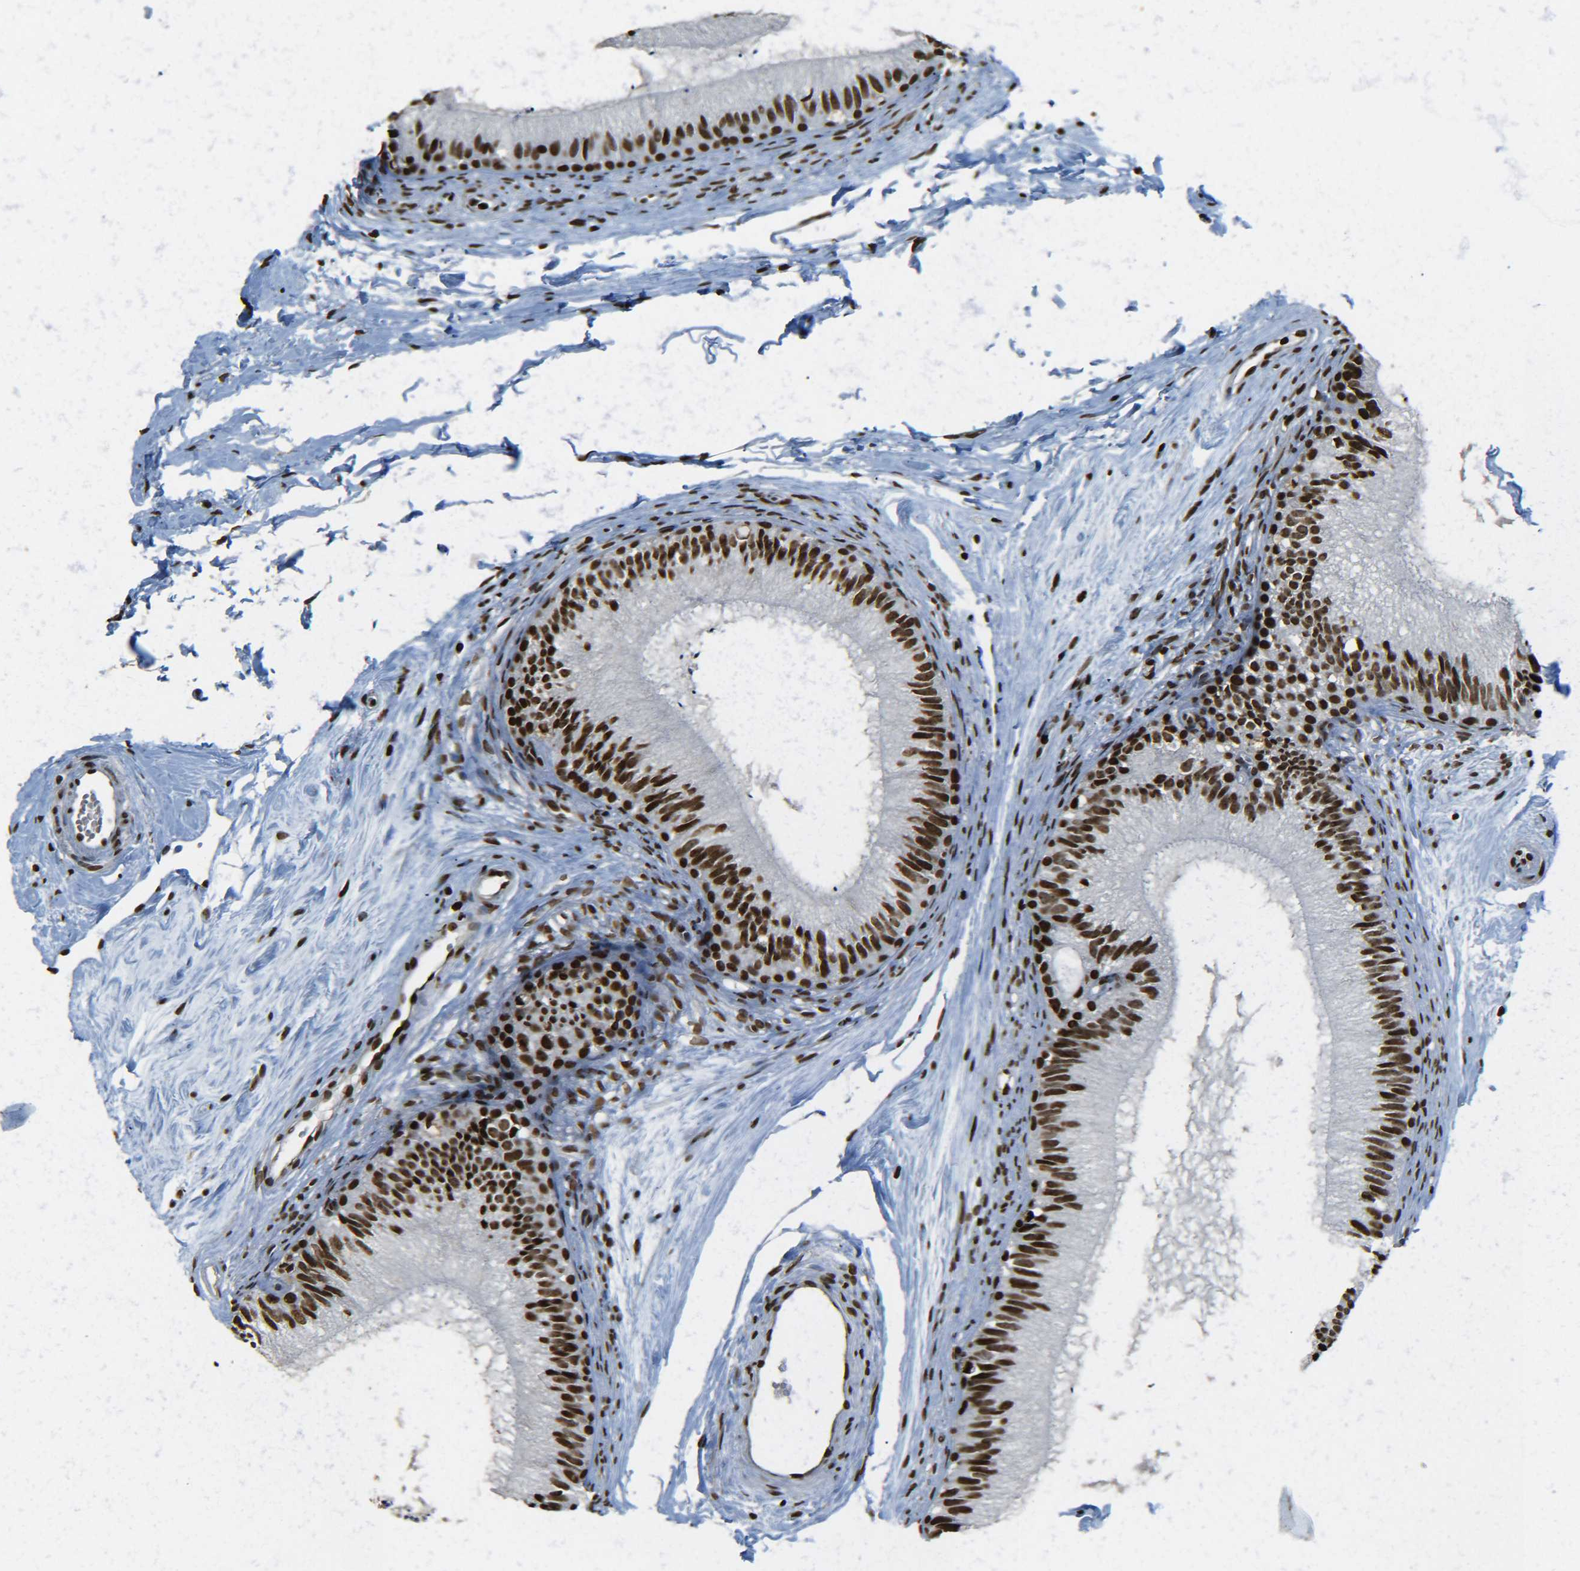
{"staining": {"intensity": "strong", "quantity": ">75%", "location": "nuclear"}, "tissue": "epididymis", "cell_type": "Glandular cells", "image_type": "normal", "snomed": [{"axis": "morphology", "description": "Normal tissue, NOS"}, {"axis": "topography", "description": "Epididymis"}], "caption": "IHC (DAB) staining of benign epididymis demonstrates strong nuclear protein expression in about >75% of glandular cells. Using DAB (brown) and hematoxylin (blue) stains, captured at high magnification using brightfield microscopy.", "gene": "H4C16", "patient": {"sex": "male", "age": 56}}